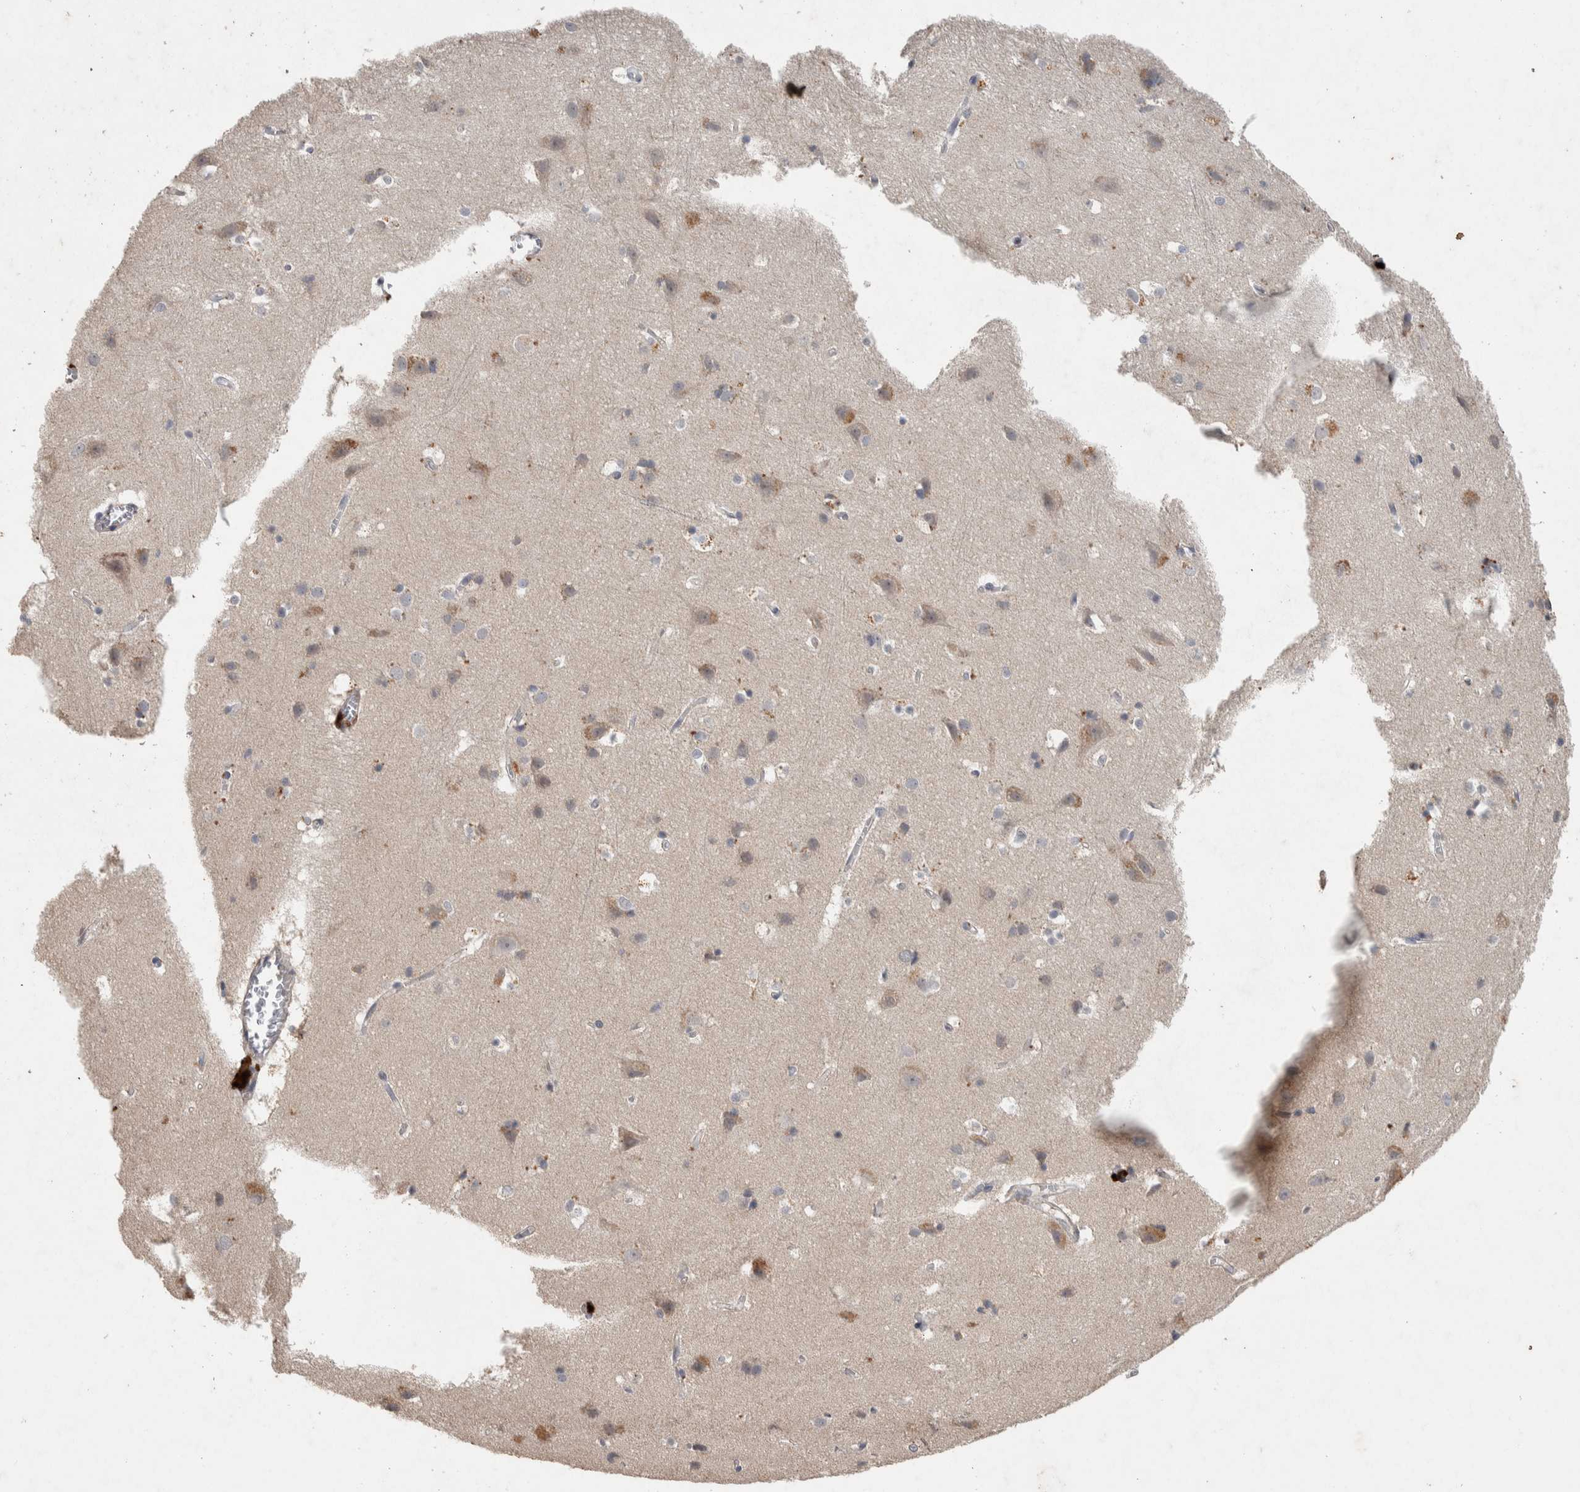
{"staining": {"intensity": "negative", "quantity": "none", "location": "none"}, "tissue": "cerebral cortex", "cell_type": "Endothelial cells", "image_type": "normal", "snomed": [{"axis": "morphology", "description": "Normal tissue, NOS"}, {"axis": "topography", "description": "Cerebral cortex"}], "caption": "Histopathology image shows no protein staining in endothelial cells of unremarkable cerebral cortex.", "gene": "CHRM3", "patient": {"sex": "male", "age": 54}}